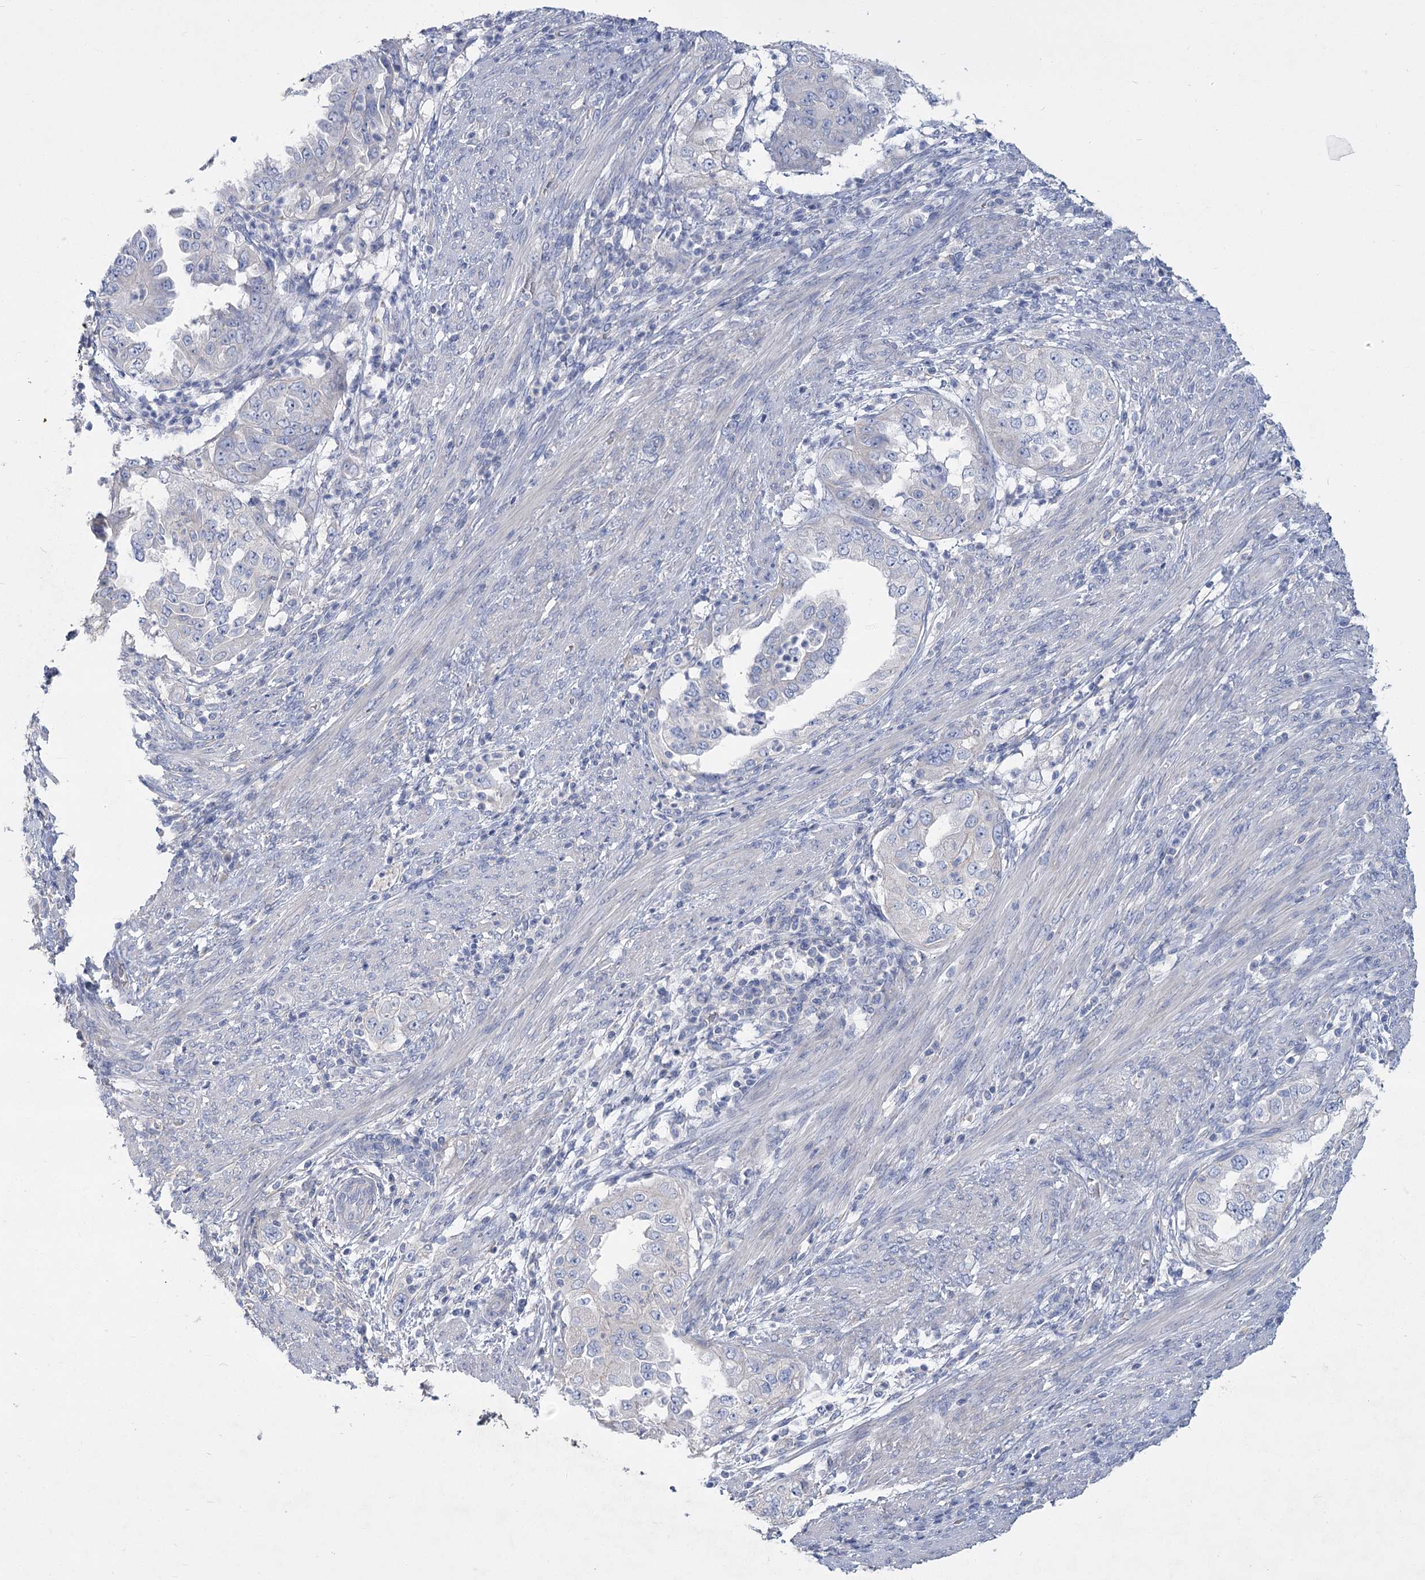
{"staining": {"intensity": "negative", "quantity": "none", "location": "none"}, "tissue": "endometrial cancer", "cell_type": "Tumor cells", "image_type": "cancer", "snomed": [{"axis": "morphology", "description": "Adenocarcinoma, NOS"}, {"axis": "topography", "description": "Endometrium"}], "caption": "Protein analysis of endometrial adenocarcinoma reveals no significant positivity in tumor cells.", "gene": "SLC9A3", "patient": {"sex": "female", "age": 85}}